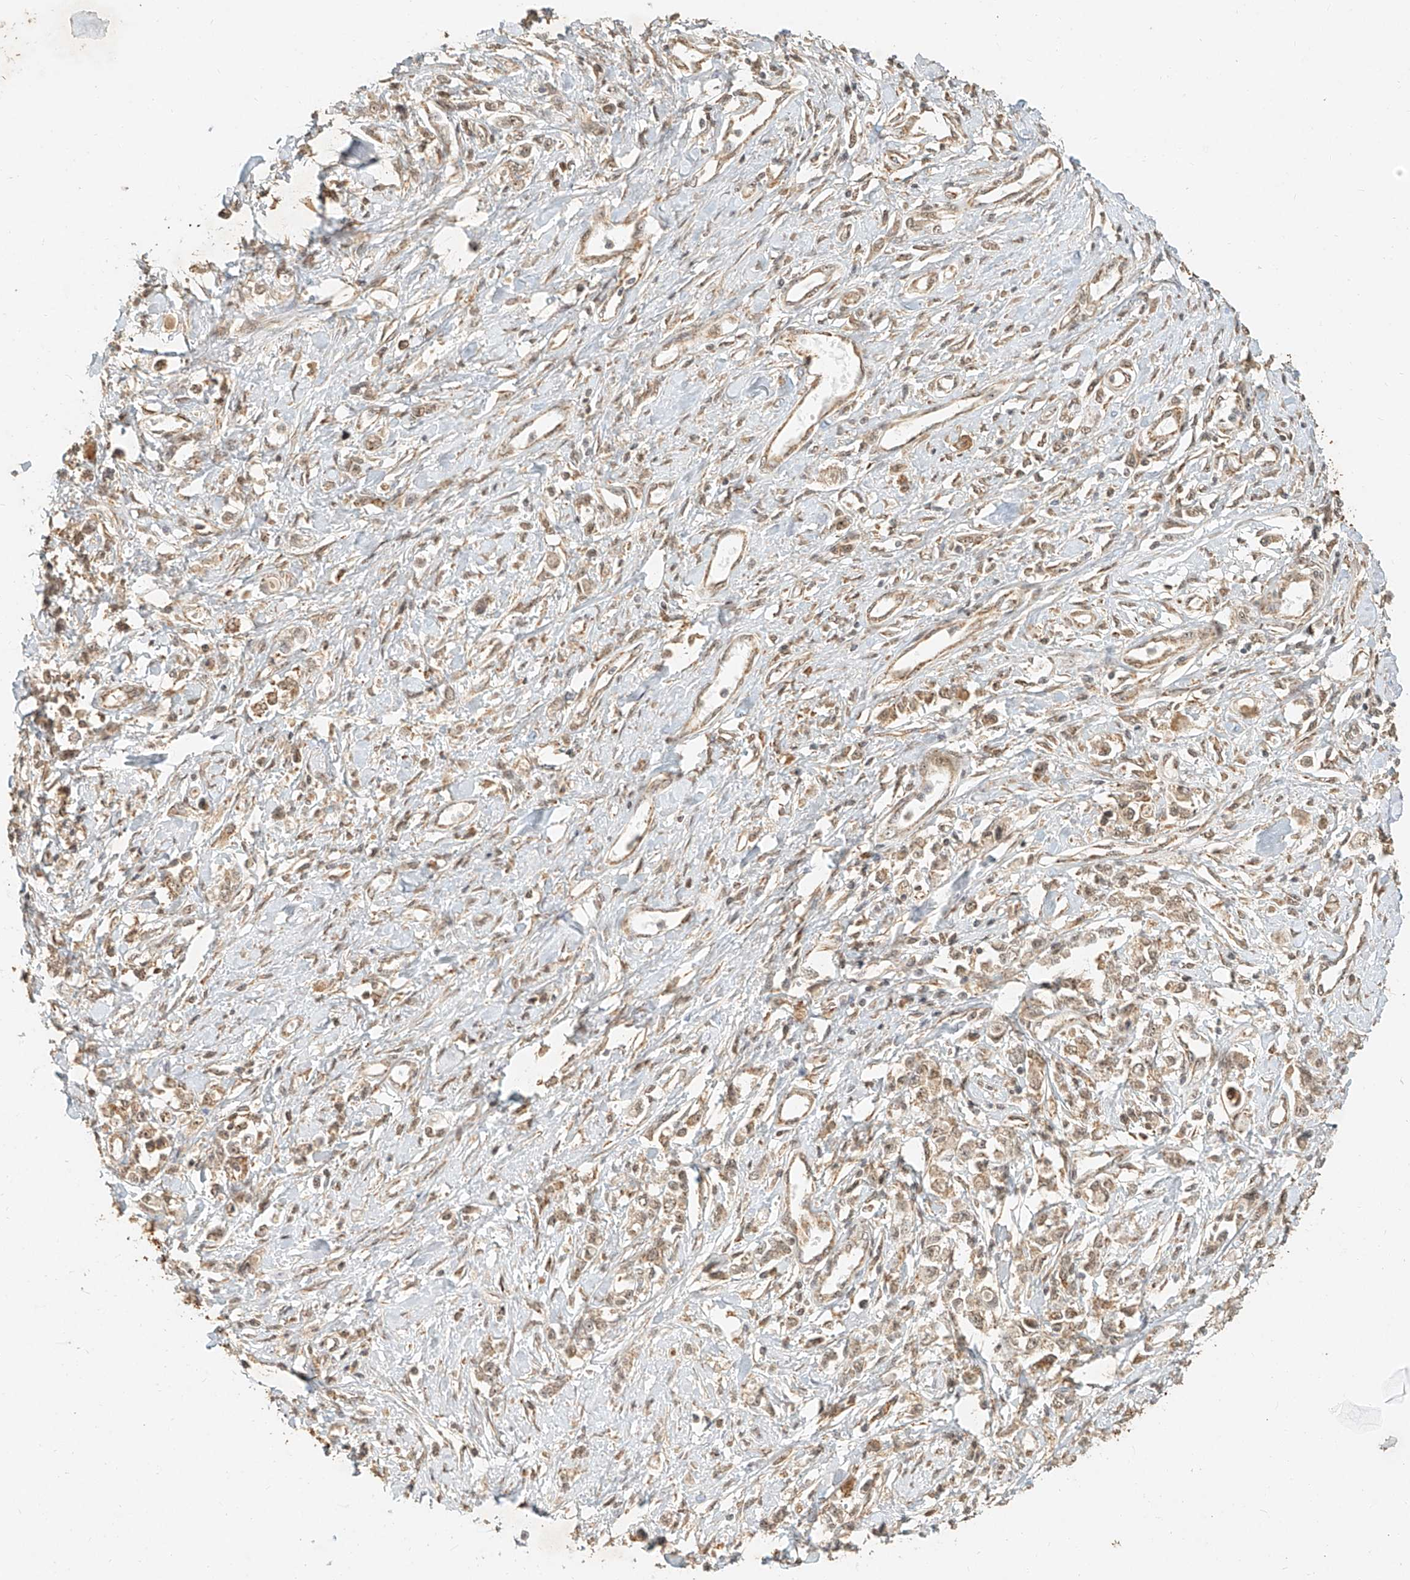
{"staining": {"intensity": "moderate", "quantity": ">75%", "location": "cytoplasmic/membranous"}, "tissue": "stomach cancer", "cell_type": "Tumor cells", "image_type": "cancer", "snomed": [{"axis": "morphology", "description": "Adenocarcinoma, NOS"}, {"axis": "topography", "description": "Stomach"}], "caption": "Adenocarcinoma (stomach) stained with DAB (3,3'-diaminobenzidine) immunohistochemistry reveals medium levels of moderate cytoplasmic/membranous expression in about >75% of tumor cells. (brown staining indicates protein expression, while blue staining denotes nuclei).", "gene": "CXorf58", "patient": {"sex": "female", "age": 76}}